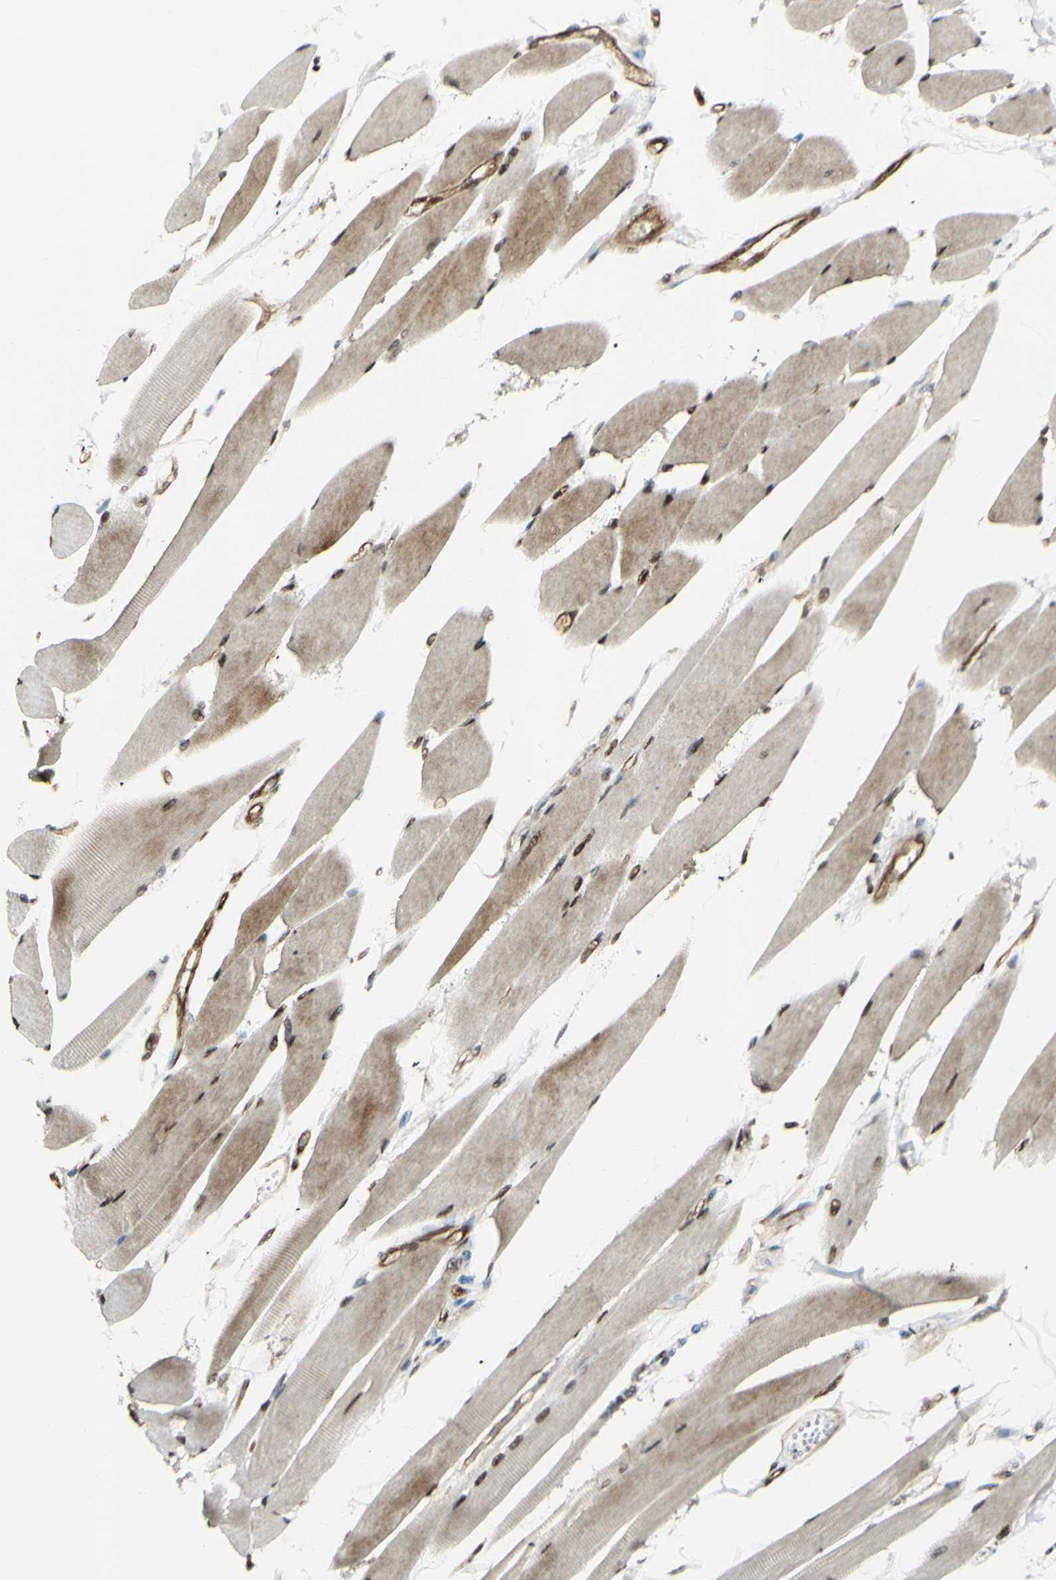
{"staining": {"intensity": "moderate", "quantity": ">75%", "location": "cytoplasmic/membranous,nuclear"}, "tissue": "skeletal muscle", "cell_type": "Myocytes", "image_type": "normal", "snomed": [{"axis": "morphology", "description": "Normal tissue, NOS"}, {"axis": "topography", "description": "Skeletal muscle"}, {"axis": "topography", "description": "Oral tissue"}, {"axis": "topography", "description": "Peripheral nerve tissue"}], "caption": "A high-resolution photomicrograph shows IHC staining of benign skeletal muscle, which shows moderate cytoplasmic/membranous,nuclear positivity in approximately >75% of myocytes.", "gene": "ZMYM6", "patient": {"sex": "female", "age": 84}}